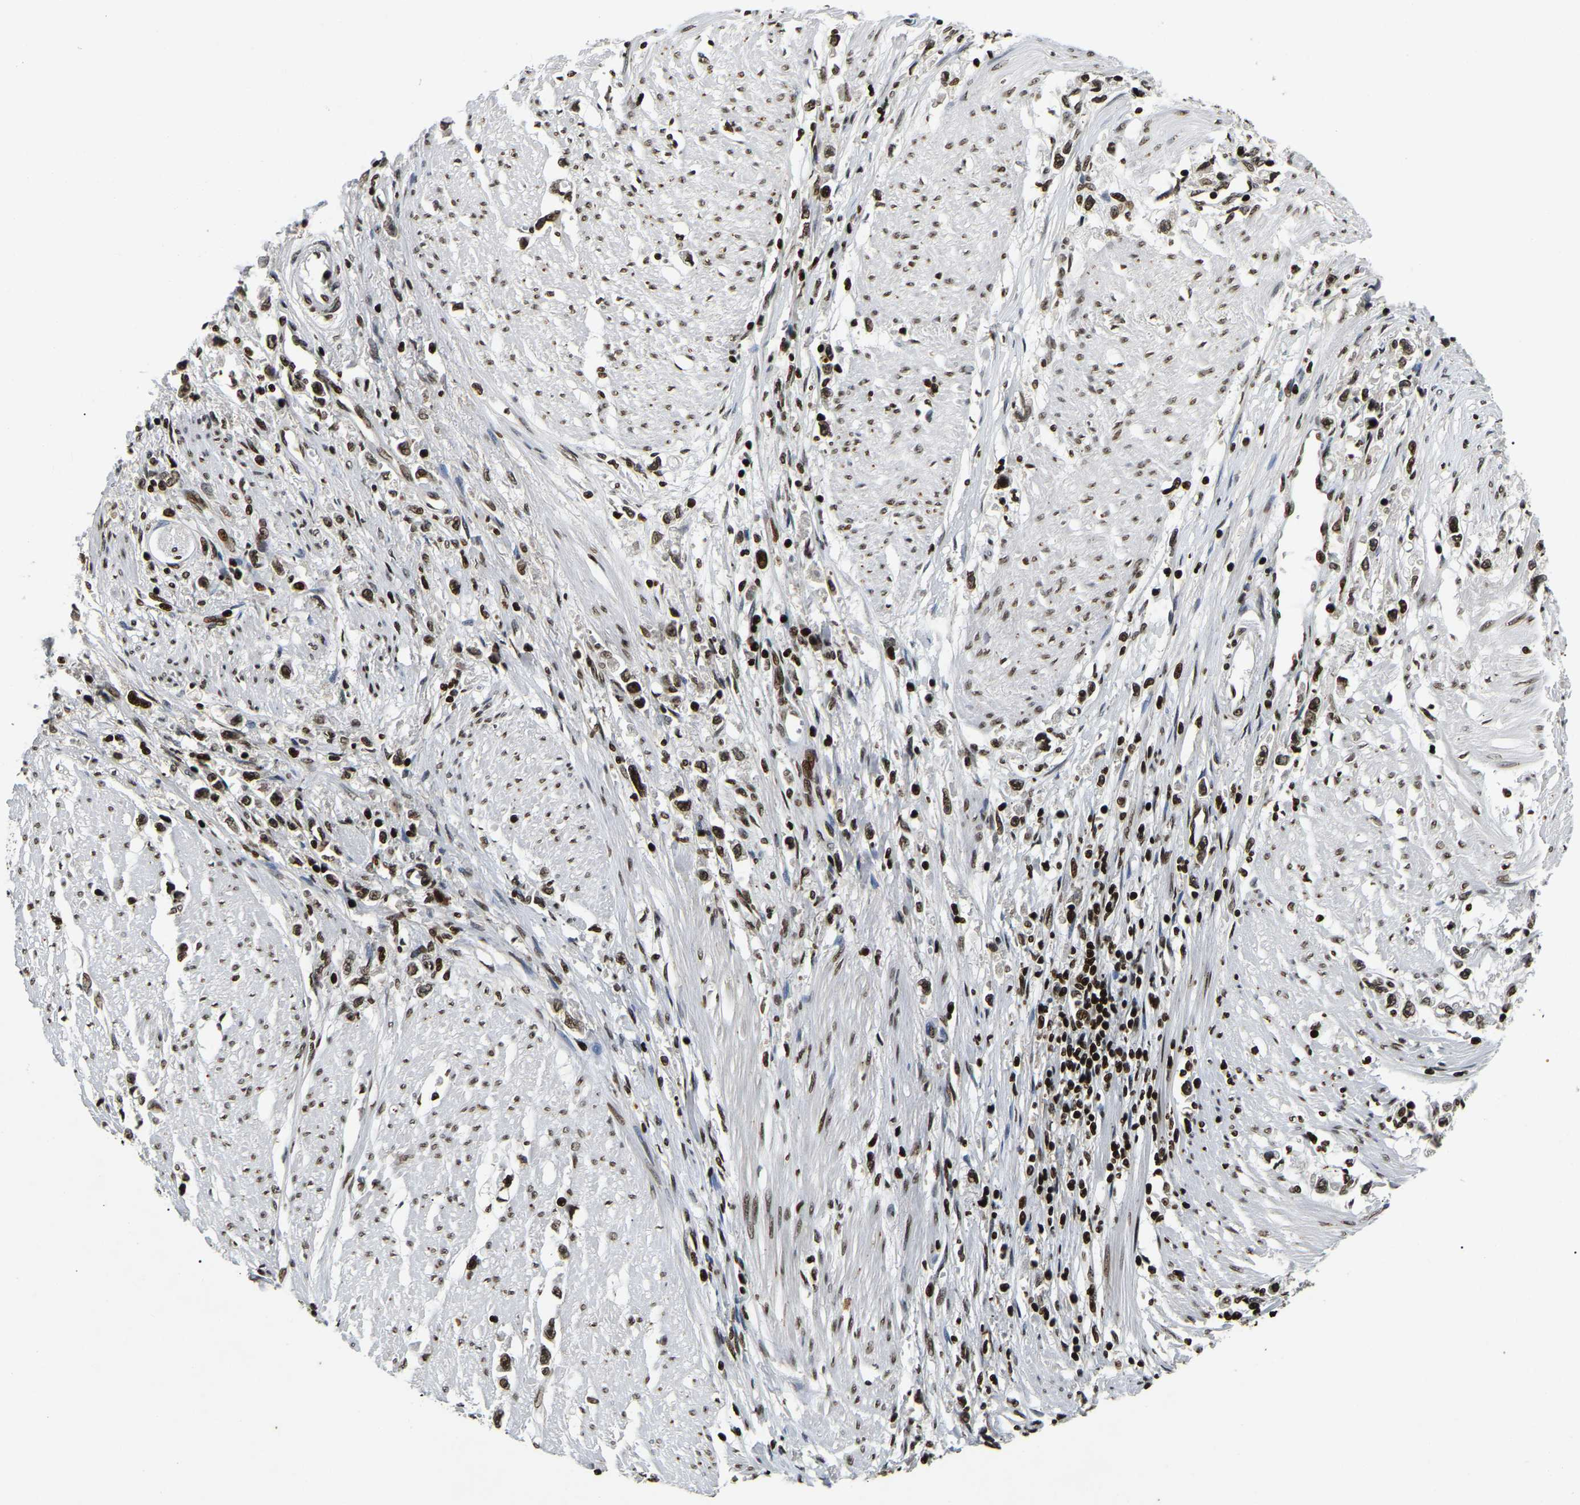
{"staining": {"intensity": "moderate", "quantity": ">75%", "location": "nuclear"}, "tissue": "stomach cancer", "cell_type": "Tumor cells", "image_type": "cancer", "snomed": [{"axis": "morphology", "description": "Adenocarcinoma, NOS"}, {"axis": "topography", "description": "Stomach"}], "caption": "Protein staining displays moderate nuclear staining in about >75% of tumor cells in stomach adenocarcinoma. The staining was performed using DAB to visualize the protein expression in brown, while the nuclei were stained in blue with hematoxylin (Magnification: 20x).", "gene": "LRRC61", "patient": {"sex": "female", "age": 59}}